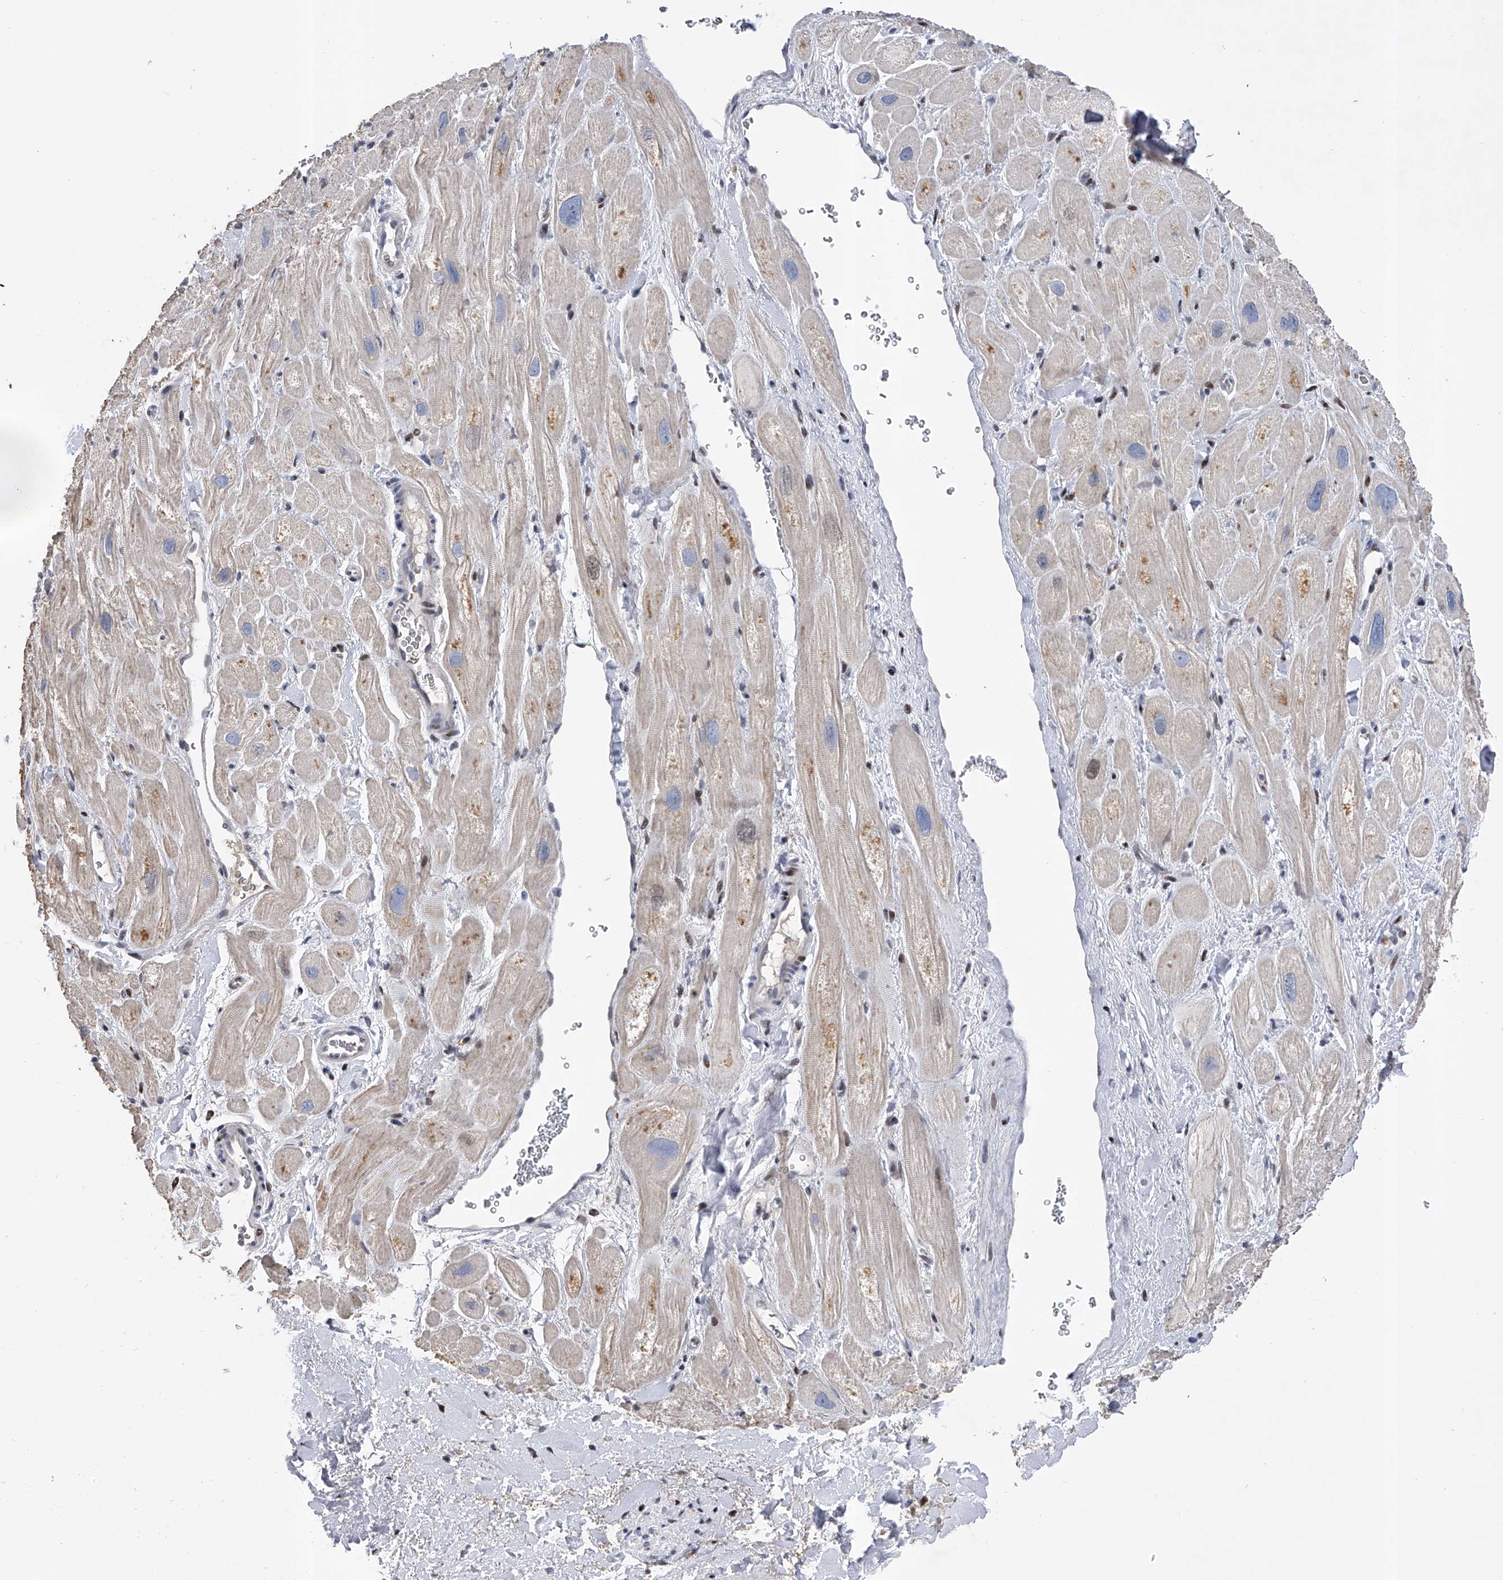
{"staining": {"intensity": "negative", "quantity": "none", "location": "none"}, "tissue": "heart muscle", "cell_type": "Cardiomyocytes", "image_type": "normal", "snomed": [{"axis": "morphology", "description": "Normal tissue, NOS"}, {"axis": "topography", "description": "Heart"}], "caption": "A histopathology image of heart muscle stained for a protein exhibits no brown staining in cardiomyocytes.", "gene": "RWDD2A", "patient": {"sex": "male", "age": 49}}